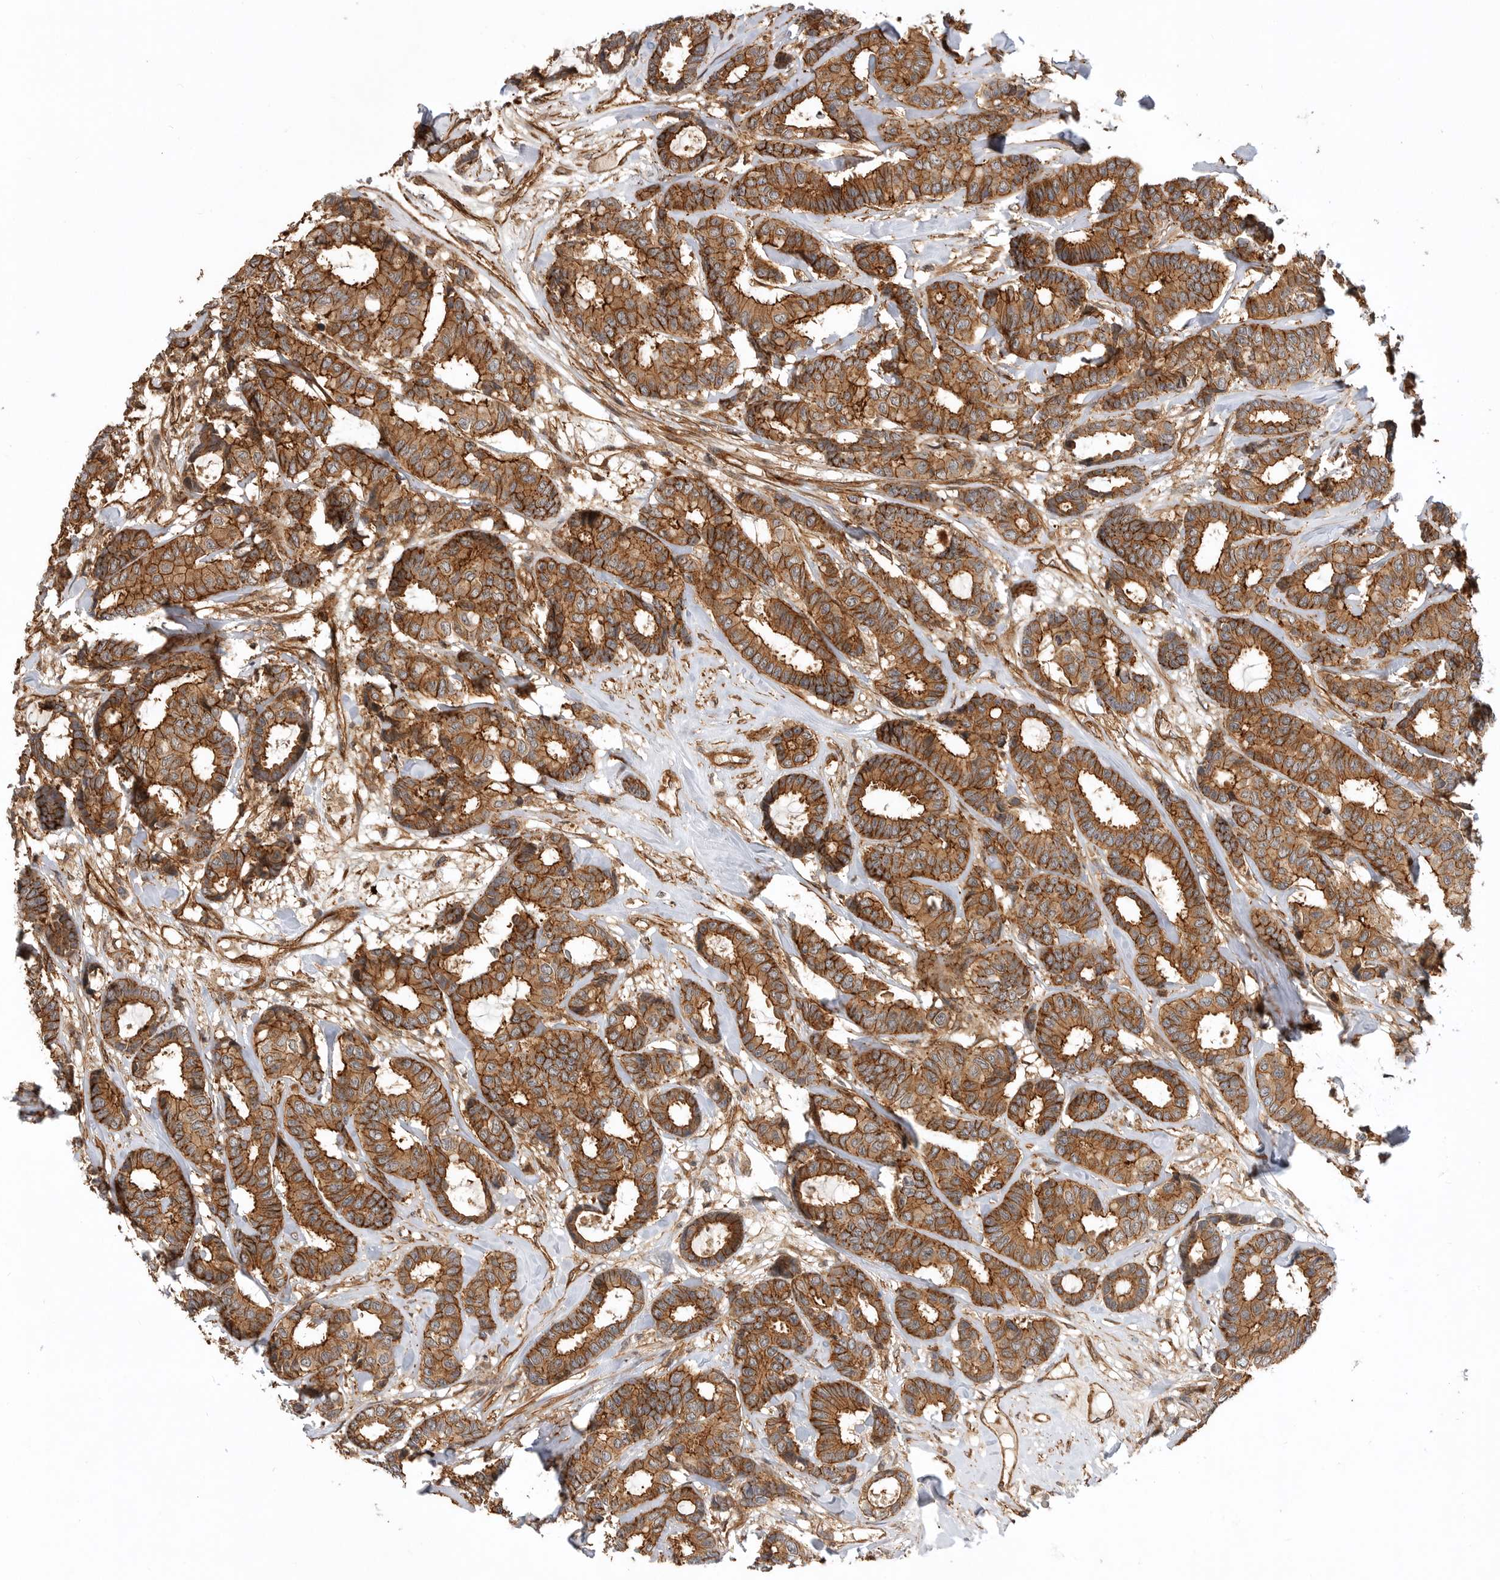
{"staining": {"intensity": "strong", "quantity": ">75%", "location": "cytoplasmic/membranous"}, "tissue": "breast cancer", "cell_type": "Tumor cells", "image_type": "cancer", "snomed": [{"axis": "morphology", "description": "Duct carcinoma"}, {"axis": "topography", "description": "Breast"}], "caption": "This image reveals breast intraductal carcinoma stained with immunohistochemistry (IHC) to label a protein in brown. The cytoplasmic/membranous of tumor cells show strong positivity for the protein. Nuclei are counter-stained blue.", "gene": "GPATCH2", "patient": {"sex": "female", "age": 87}}